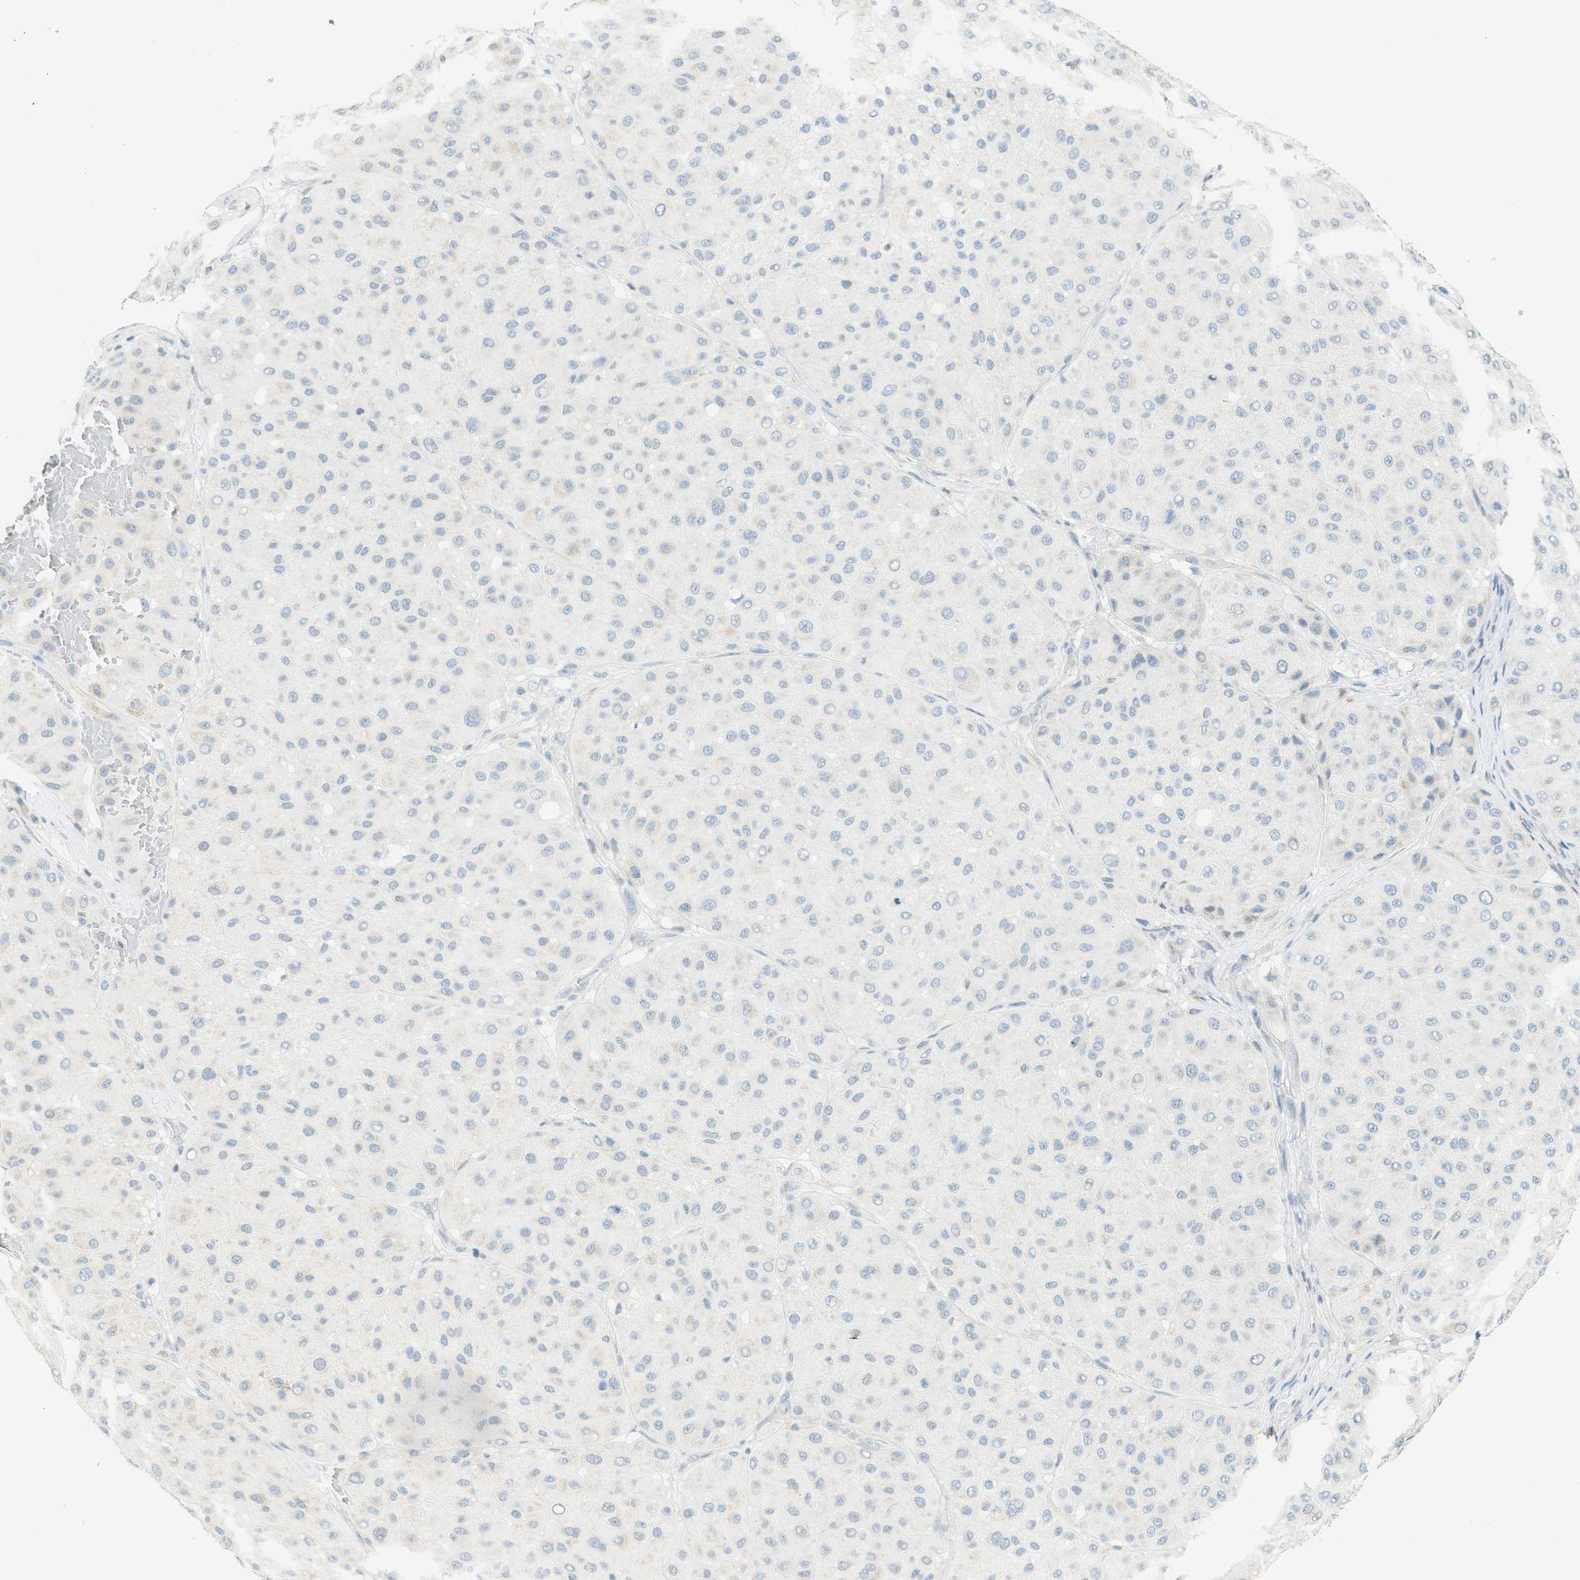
{"staining": {"intensity": "negative", "quantity": "none", "location": "none"}, "tissue": "melanoma", "cell_type": "Tumor cells", "image_type": "cancer", "snomed": [{"axis": "morphology", "description": "Normal tissue, NOS"}, {"axis": "morphology", "description": "Malignant melanoma, Metastatic site"}, {"axis": "topography", "description": "Skin"}], "caption": "Immunohistochemistry micrograph of malignant melanoma (metastatic site) stained for a protein (brown), which exhibits no staining in tumor cells.", "gene": "TXNDC2", "patient": {"sex": "male", "age": 41}}